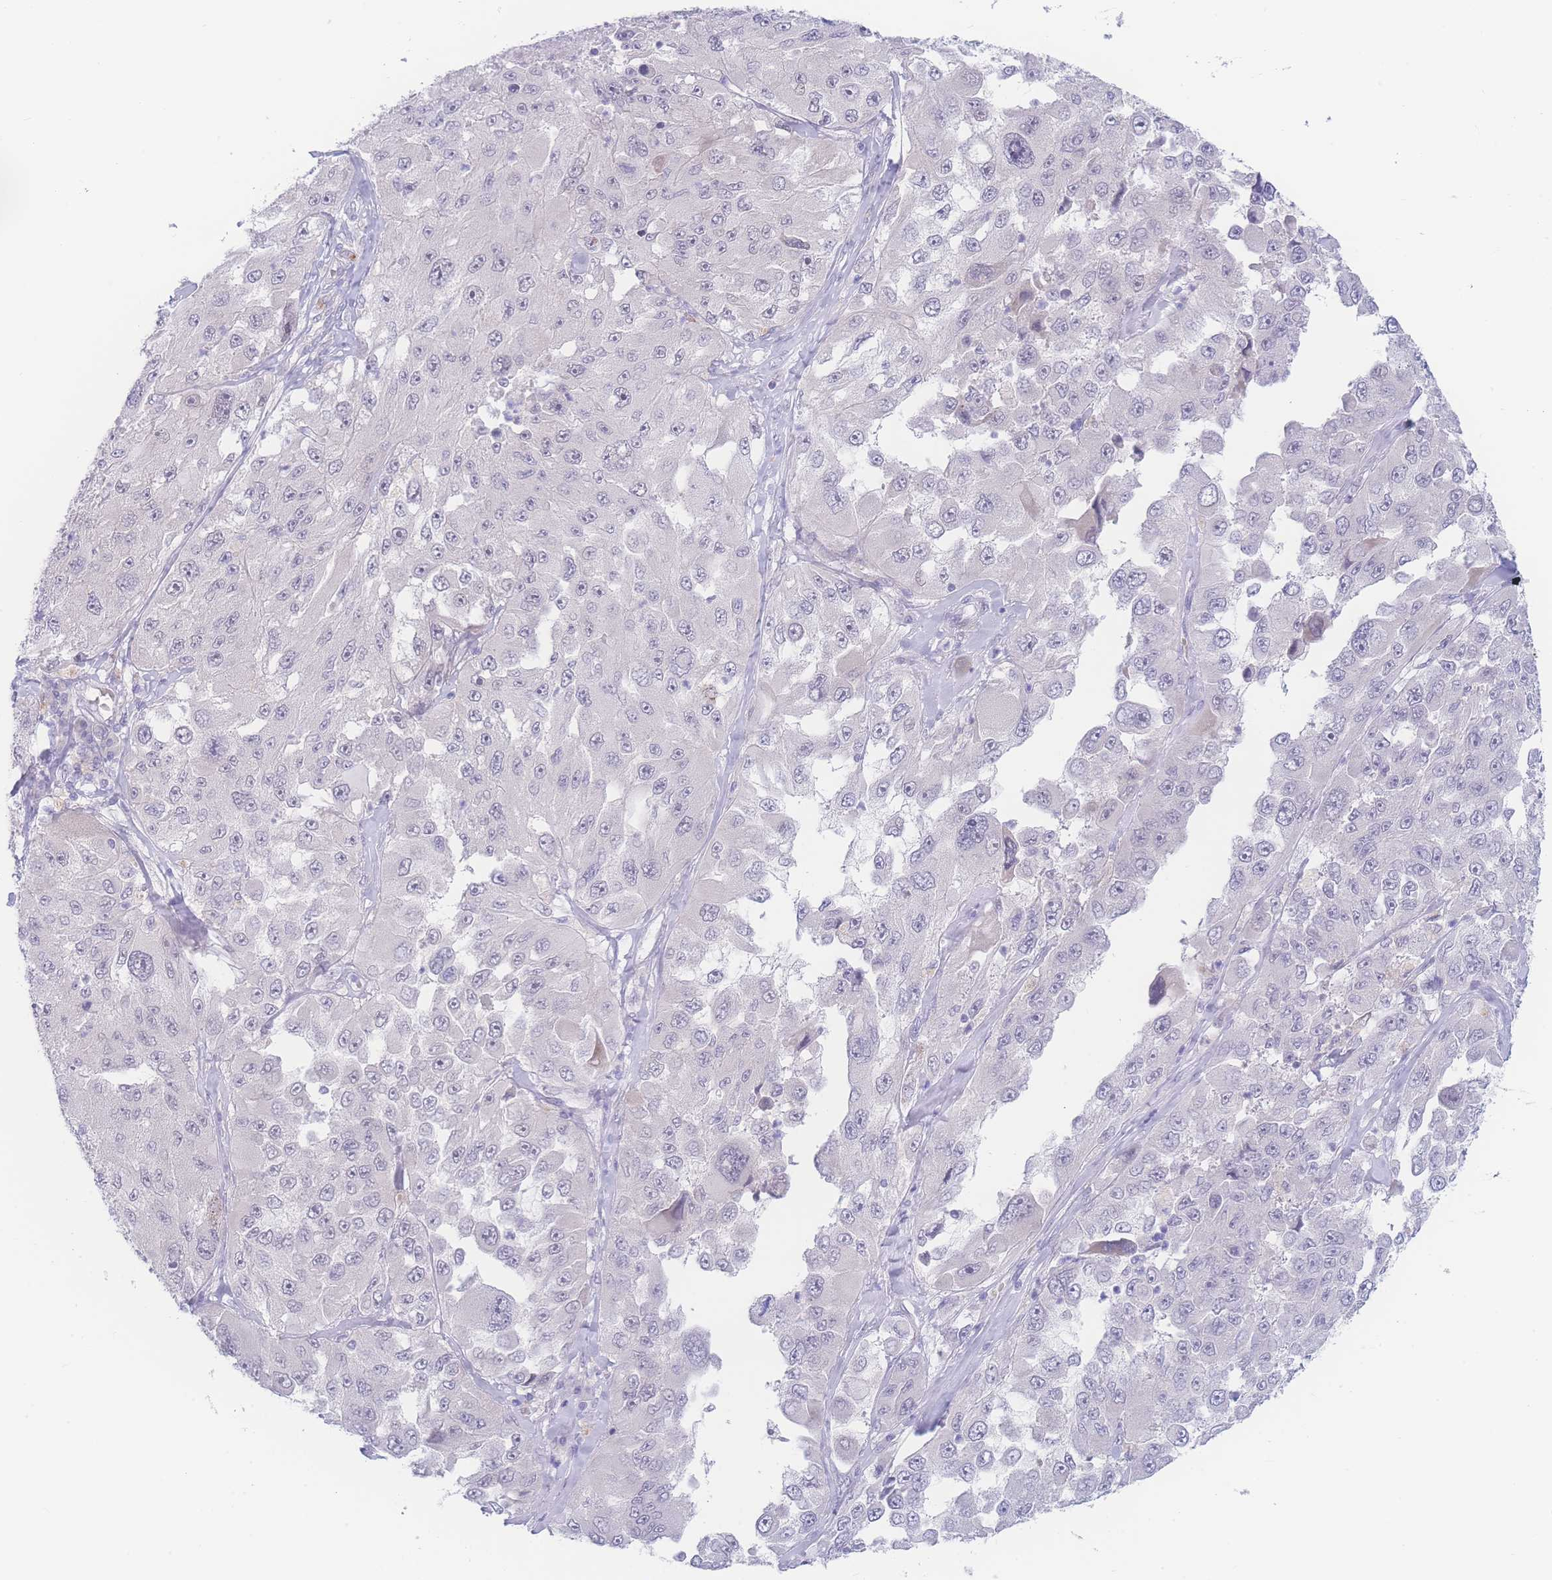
{"staining": {"intensity": "negative", "quantity": "none", "location": "none"}, "tissue": "melanoma", "cell_type": "Tumor cells", "image_type": "cancer", "snomed": [{"axis": "morphology", "description": "Malignant melanoma, Metastatic site"}, {"axis": "topography", "description": "Lymph node"}], "caption": "A high-resolution micrograph shows IHC staining of malignant melanoma (metastatic site), which demonstrates no significant positivity in tumor cells.", "gene": "PRSS22", "patient": {"sex": "male", "age": 62}}